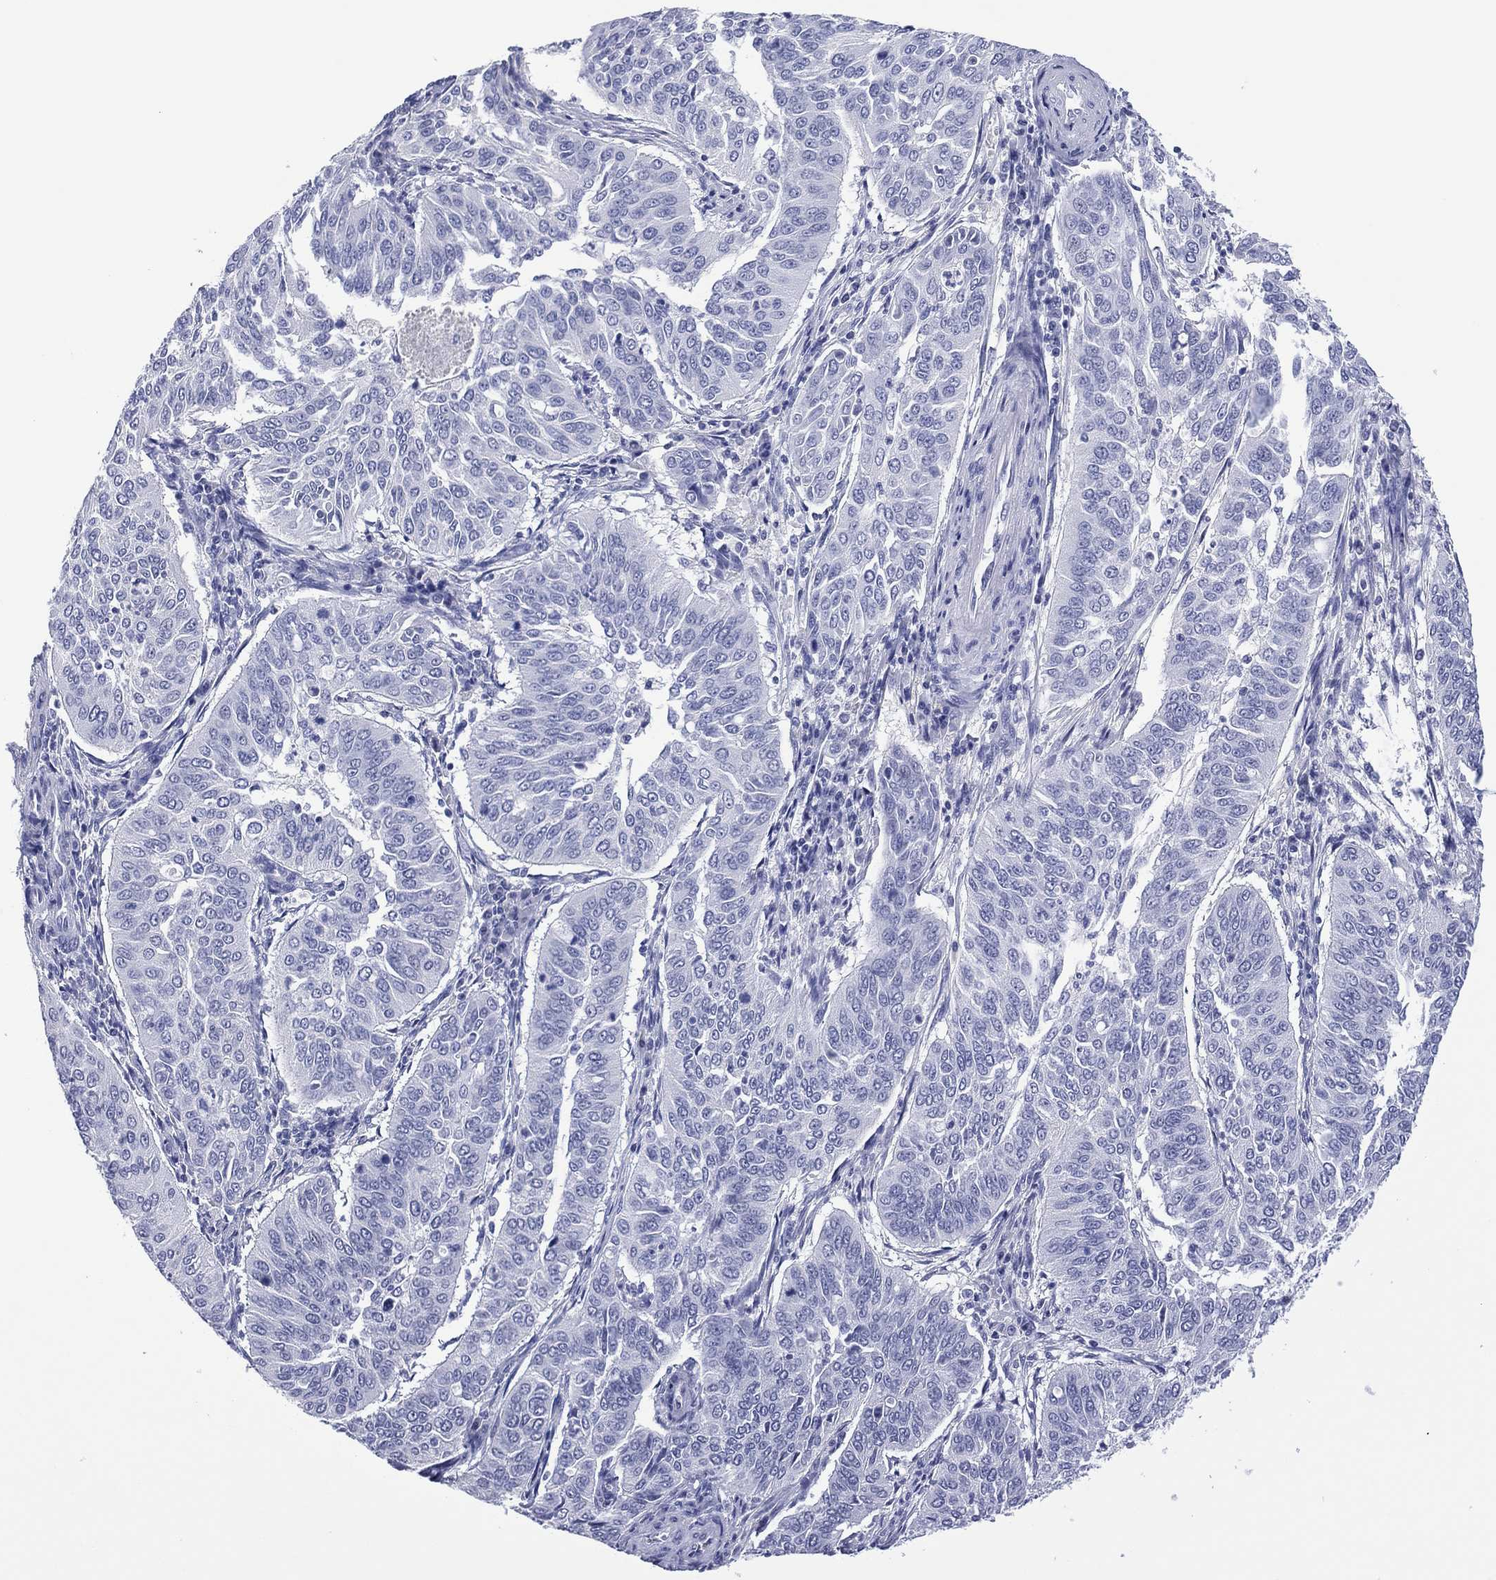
{"staining": {"intensity": "negative", "quantity": "none", "location": "none"}, "tissue": "cervical cancer", "cell_type": "Tumor cells", "image_type": "cancer", "snomed": [{"axis": "morphology", "description": "Normal tissue, NOS"}, {"axis": "morphology", "description": "Squamous cell carcinoma, NOS"}, {"axis": "topography", "description": "Cervix"}], "caption": "Tumor cells show no significant protein positivity in cervical cancer.", "gene": "UTF1", "patient": {"sex": "female", "age": 39}}